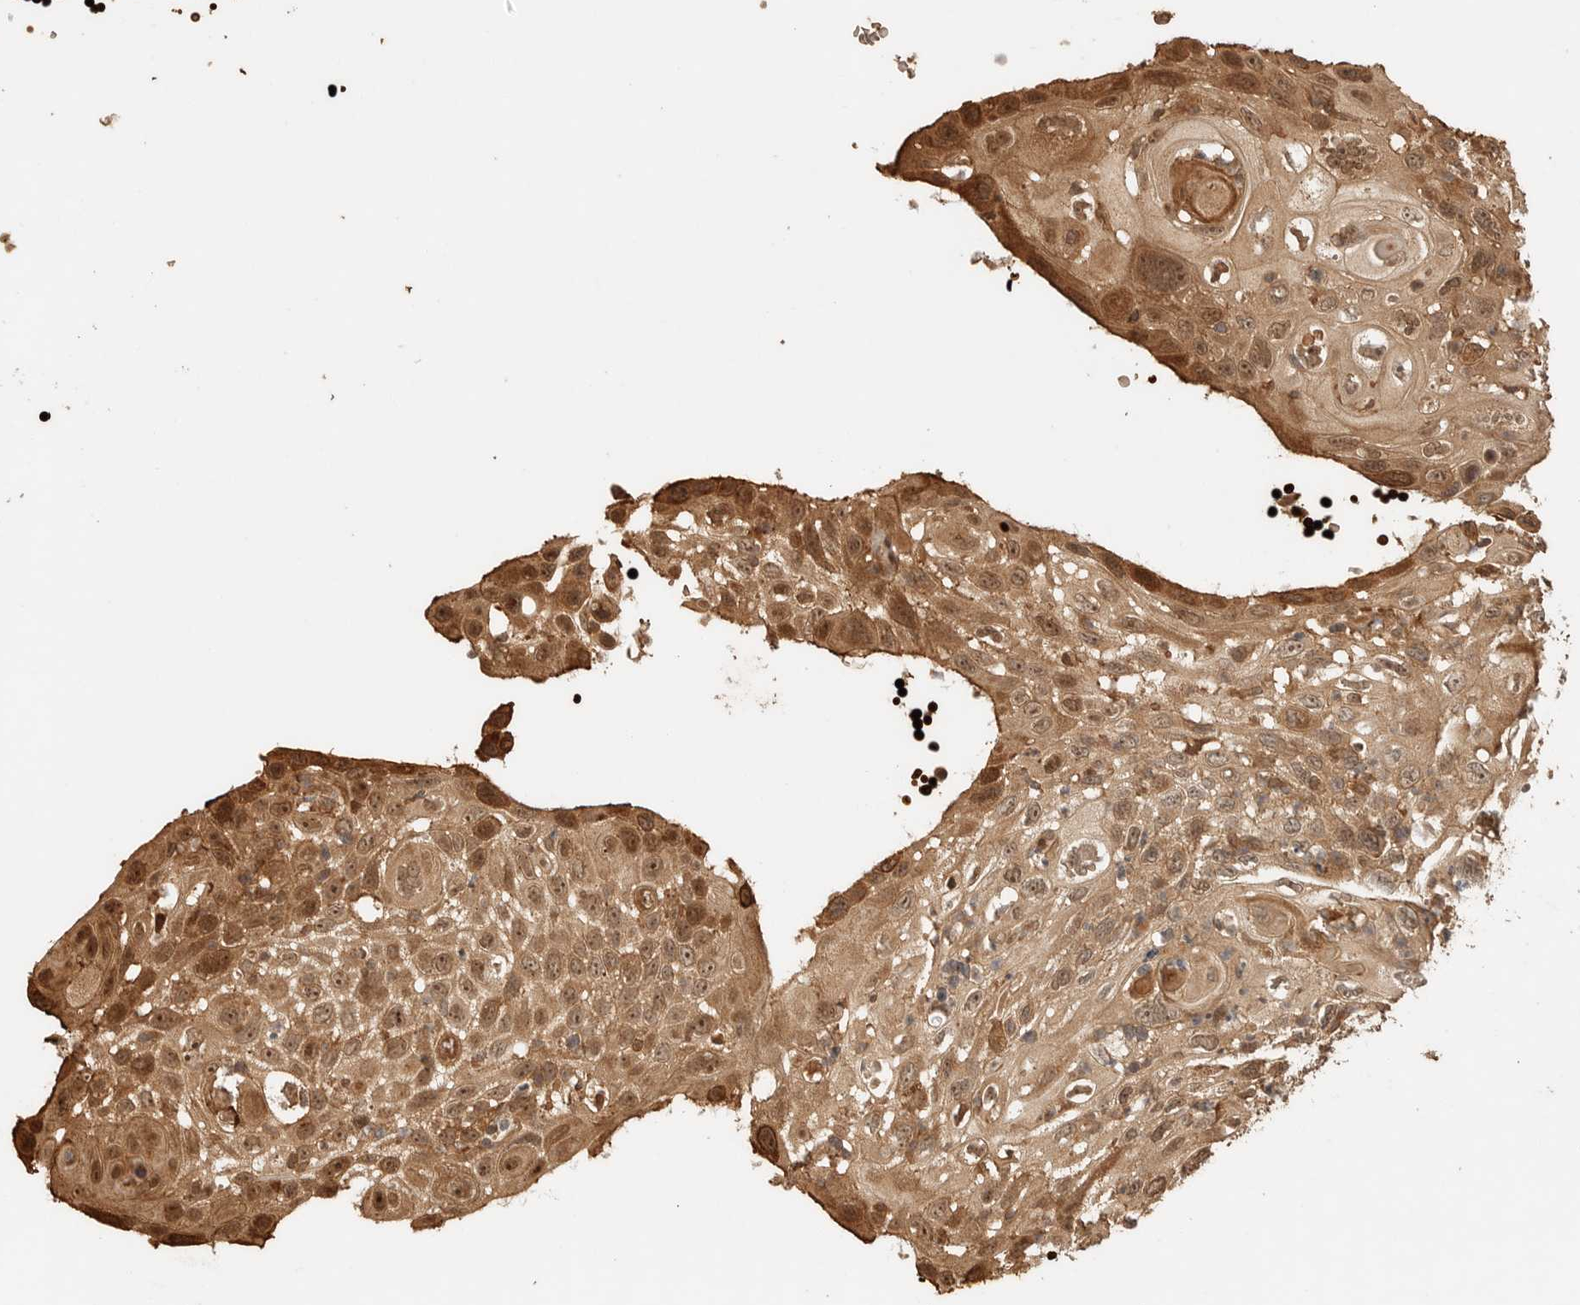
{"staining": {"intensity": "moderate", "quantity": ">75%", "location": "cytoplasmic/membranous,nuclear"}, "tissue": "cervical cancer", "cell_type": "Tumor cells", "image_type": "cancer", "snomed": [{"axis": "morphology", "description": "Squamous cell carcinoma, NOS"}, {"axis": "topography", "description": "Cervix"}], "caption": "Approximately >75% of tumor cells in human cervical squamous cell carcinoma show moderate cytoplasmic/membranous and nuclear protein staining as visualized by brown immunohistochemical staining.", "gene": "OTUD6B", "patient": {"sex": "female", "age": 70}}